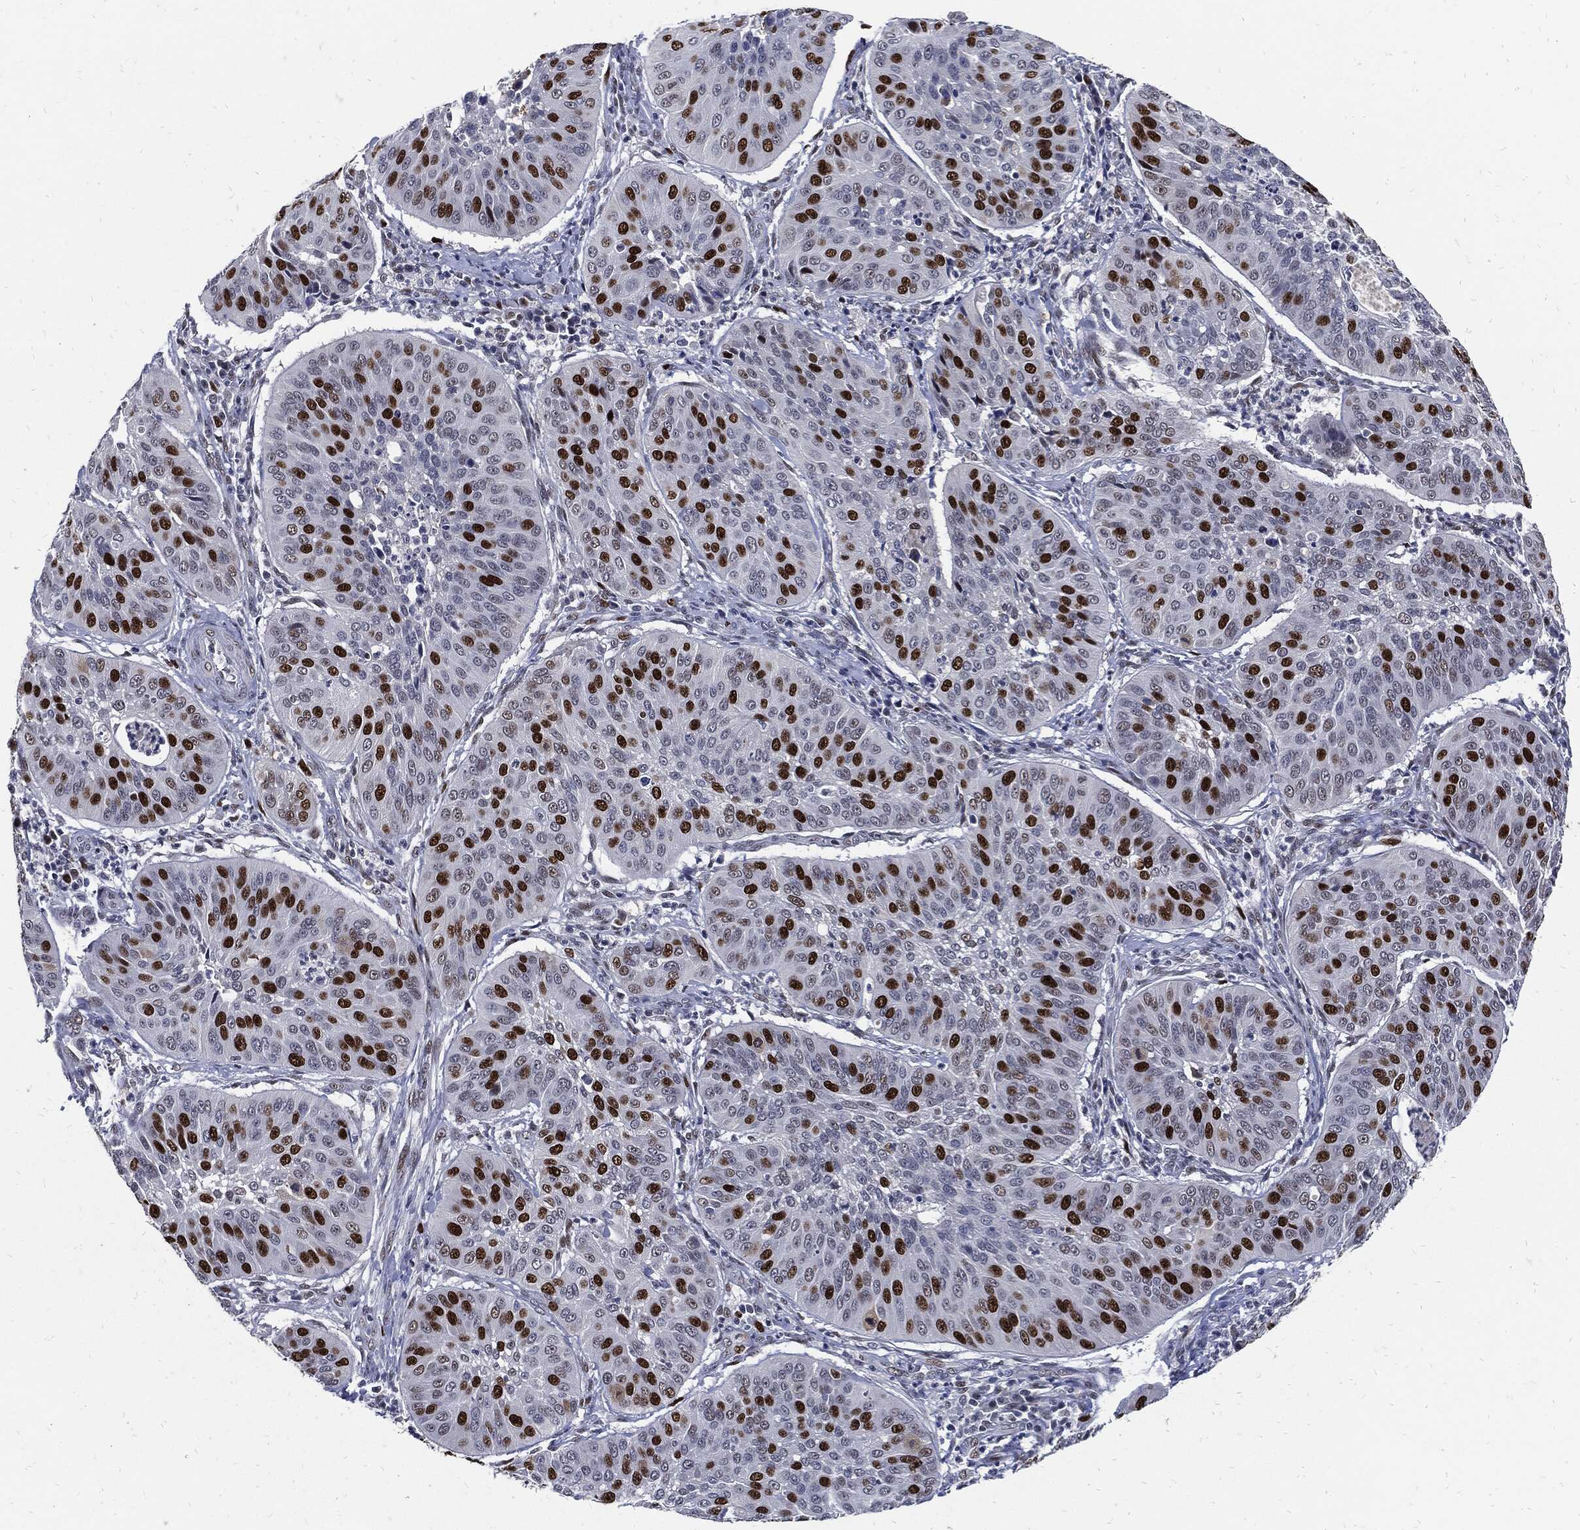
{"staining": {"intensity": "strong", "quantity": "<25%", "location": "nuclear"}, "tissue": "cervical cancer", "cell_type": "Tumor cells", "image_type": "cancer", "snomed": [{"axis": "morphology", "description": "Normal tissue, NOS"}, {"axis": "morphology", "description": "Squamous cell carcinoma, NOS"}, {"axis": "topography", "description": "Cervix"}], "caption": "The immunohistochemical stain labels strong nuclear positivity in tumor cells of cervical cancer tissue.", "gene": "NBN", "patient": {"sex": "female", "age": 39}}